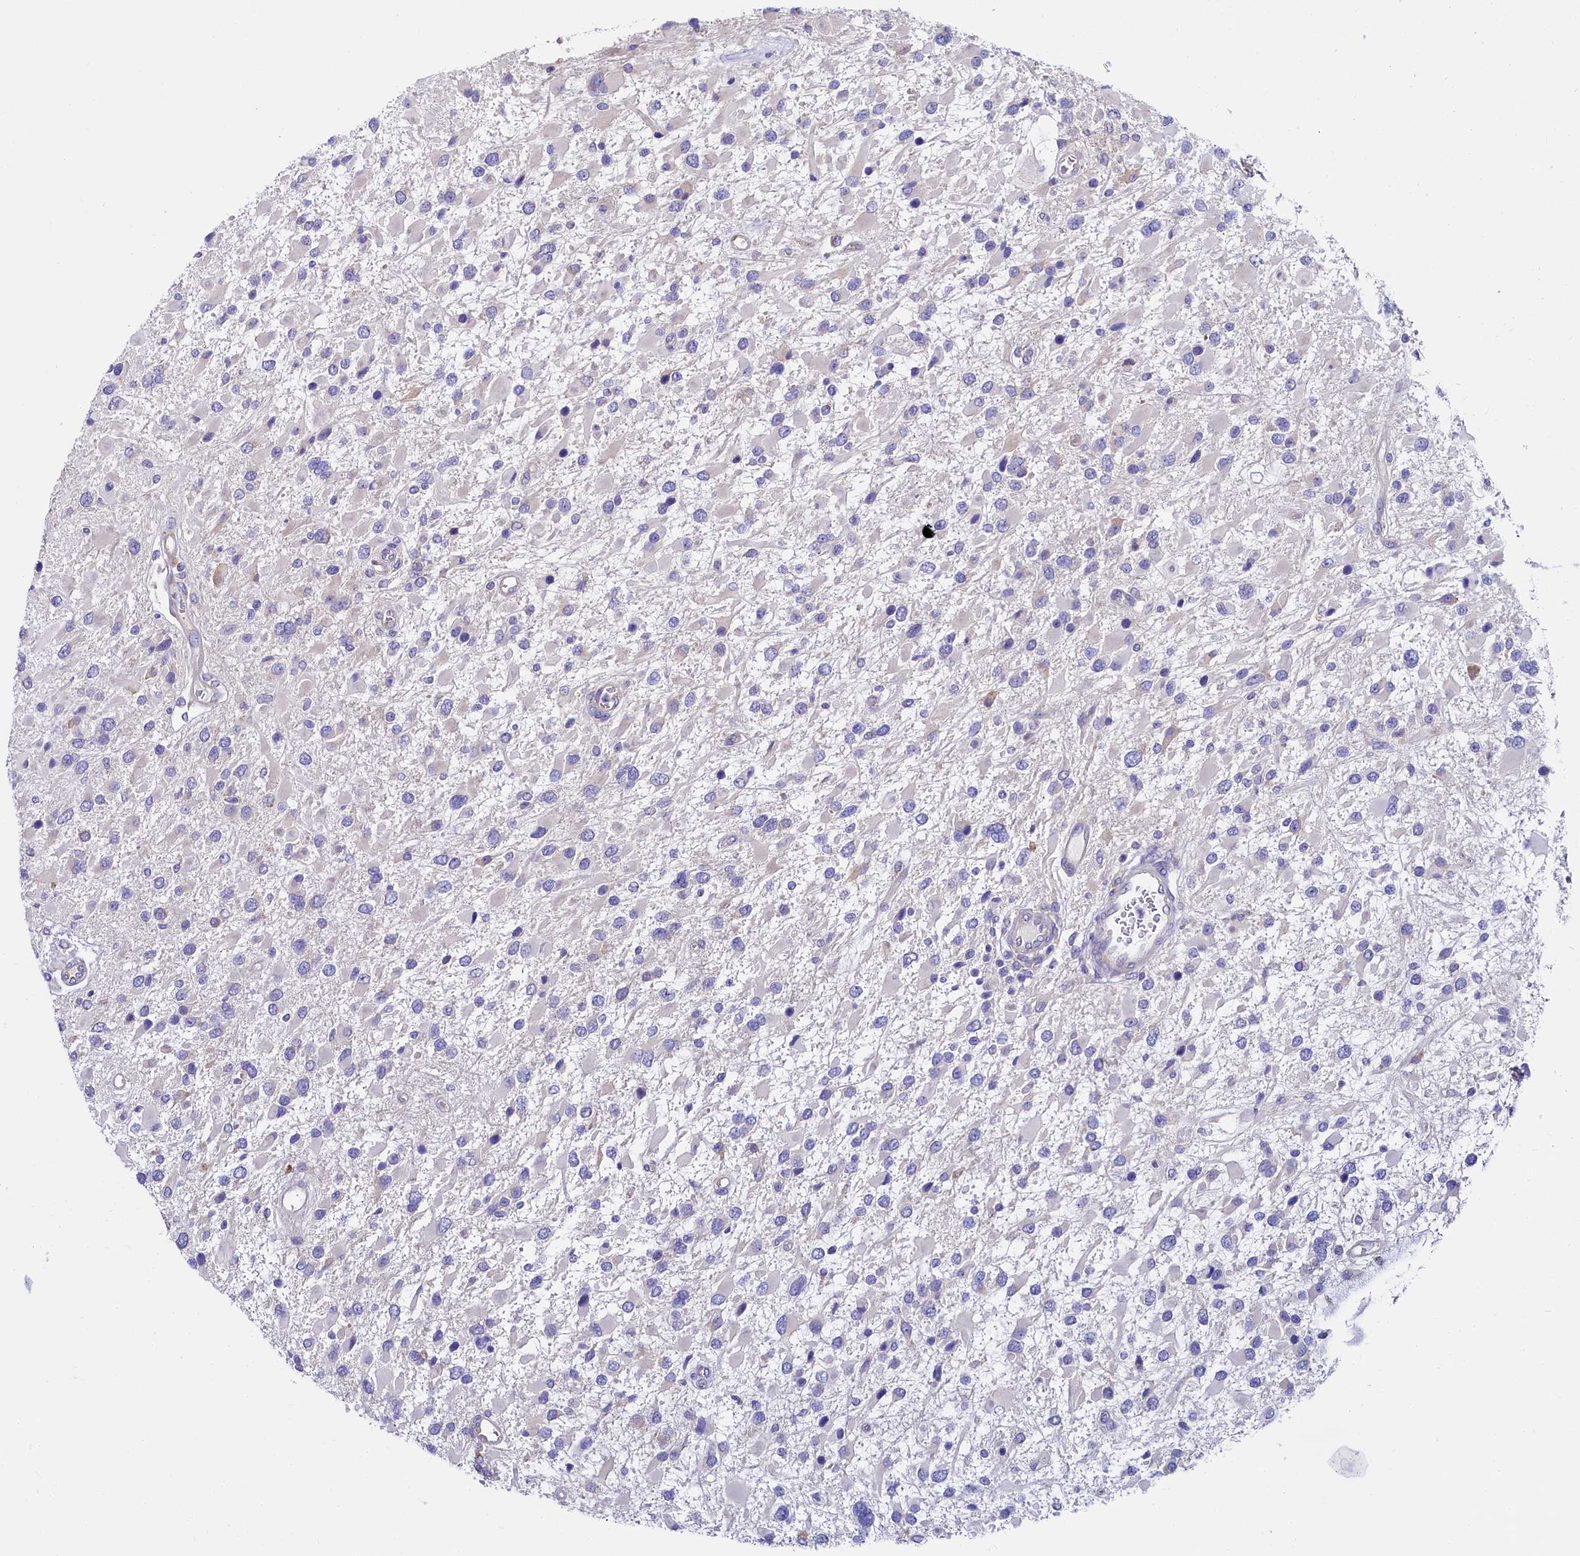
{"staining": {"intensity": "negative", "quantity": "none", "location": "none"}, "tissue": "glioma", "cell_type": "Tumor cells", "image_type": "cancer", "snomed": [{"axis": "morphology", "description": "Glioma, malignant, High grade"}, {"axis": "topography", "description": "Brain"}], "caption": "Immunohistochemistry histopathology image of human high-grade glioma (malignant) stained for a protein (brown), which demonstrates no staining in tumor cells. (Stains: DAB (3,3'-diaminobenzidine) IHC with hematoxylin counter stain, Microscopy: brightfield microscopy at high magnification).", "gene": "QARS1", "patient": {"sex": "male", "age": 53}}